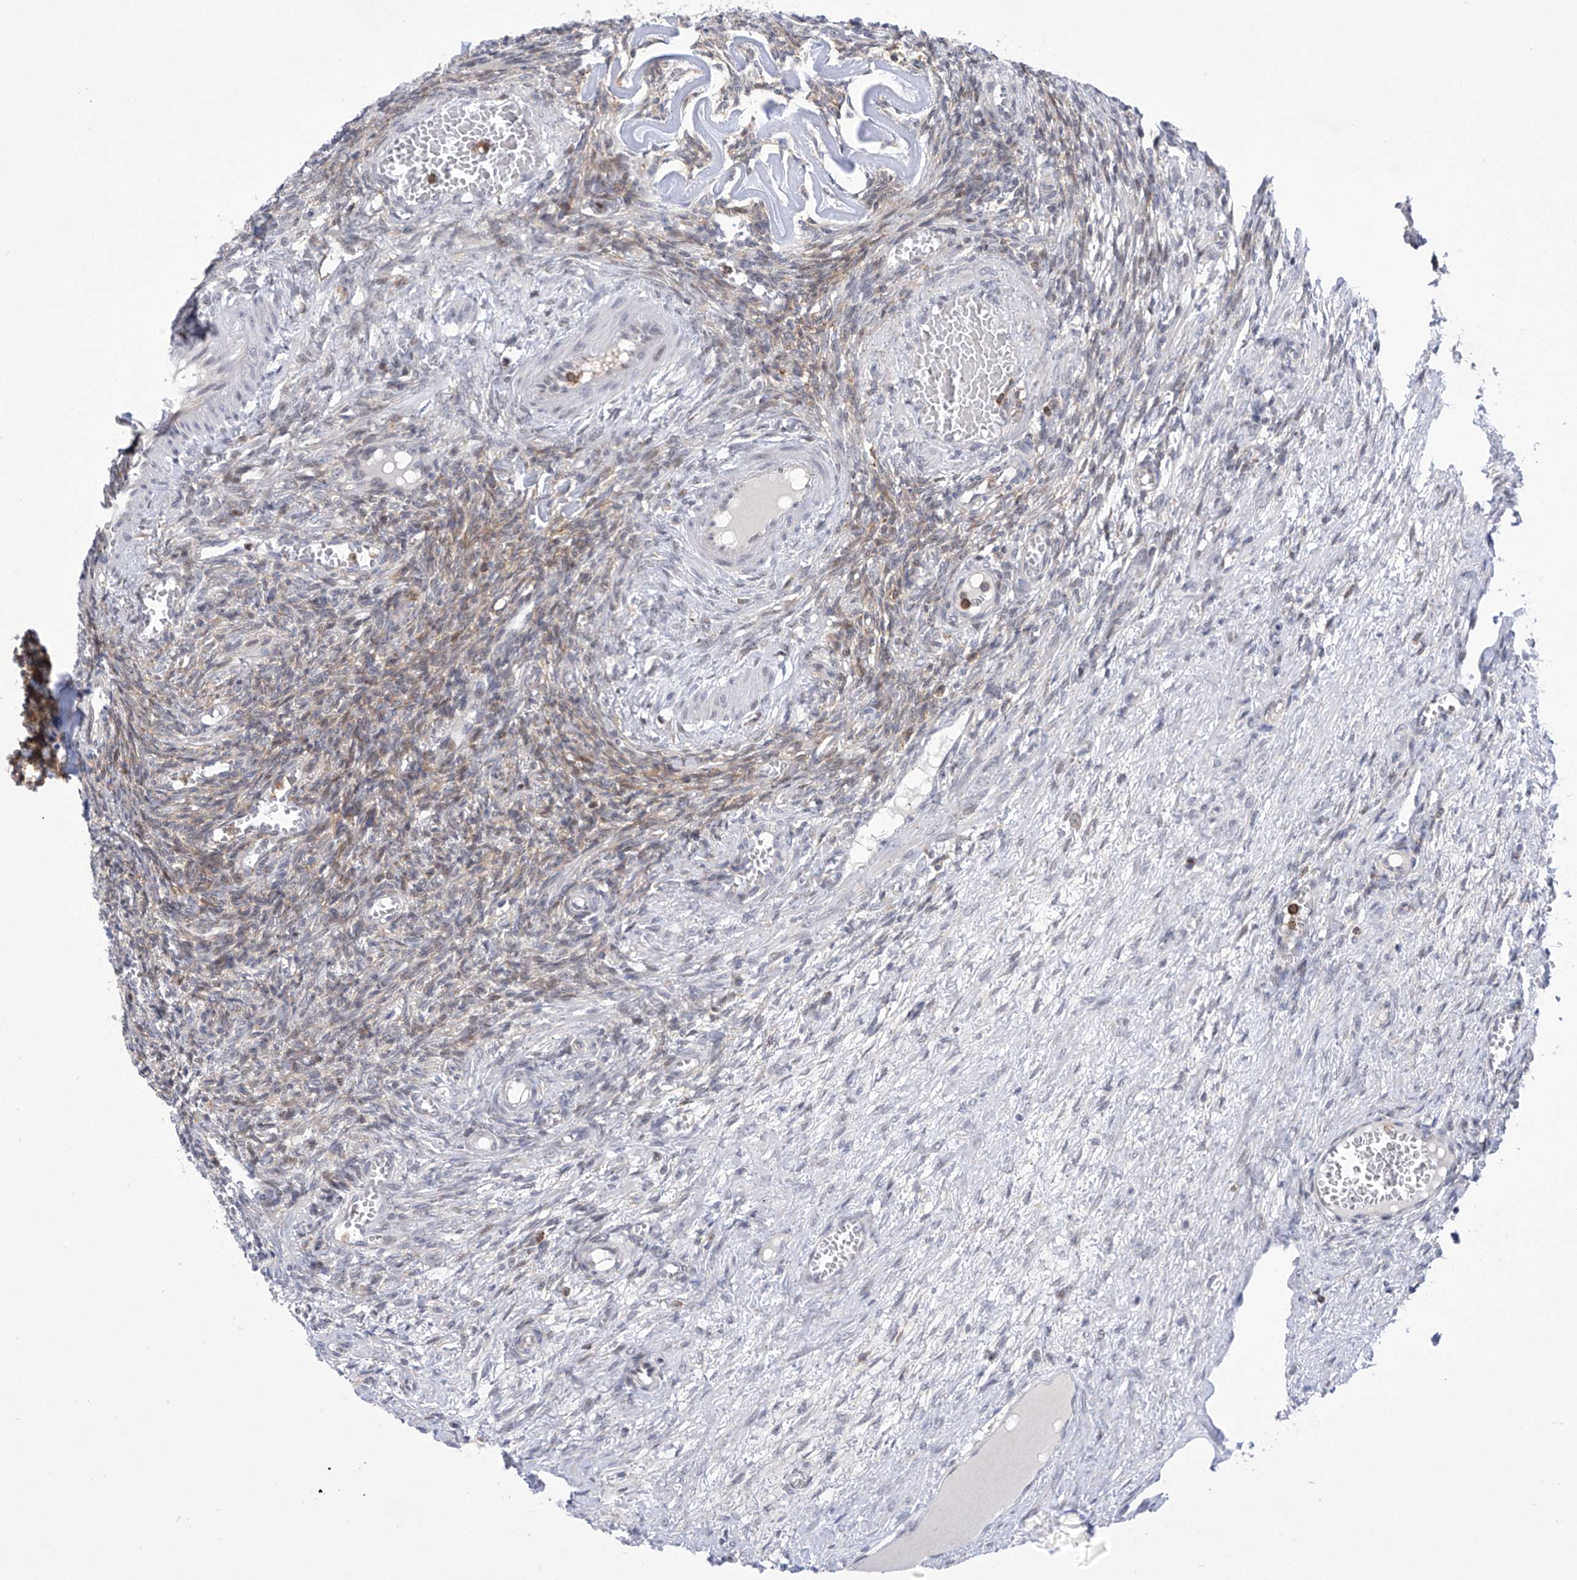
{"staining": {"intensity": "negative", "quantity": "none", "location": "none"}, "tissue": "ovary", "cell_type": "Ovarian stroma cells", "image_type": "normal", "snomed": [{"axis": "morphology", "description": "Normal tissue, NOS"}, {"axis": "topography", "description": "Ovary"}], "caption": "Ovarian stroma cells show no significant protein positivity in benign ovary. (DAB (3,3'-diaminobenzidine) IHC with hematoxylin counter stain).", "gene": "MSL3", "patient": {"sex": "female", "age": 27}}